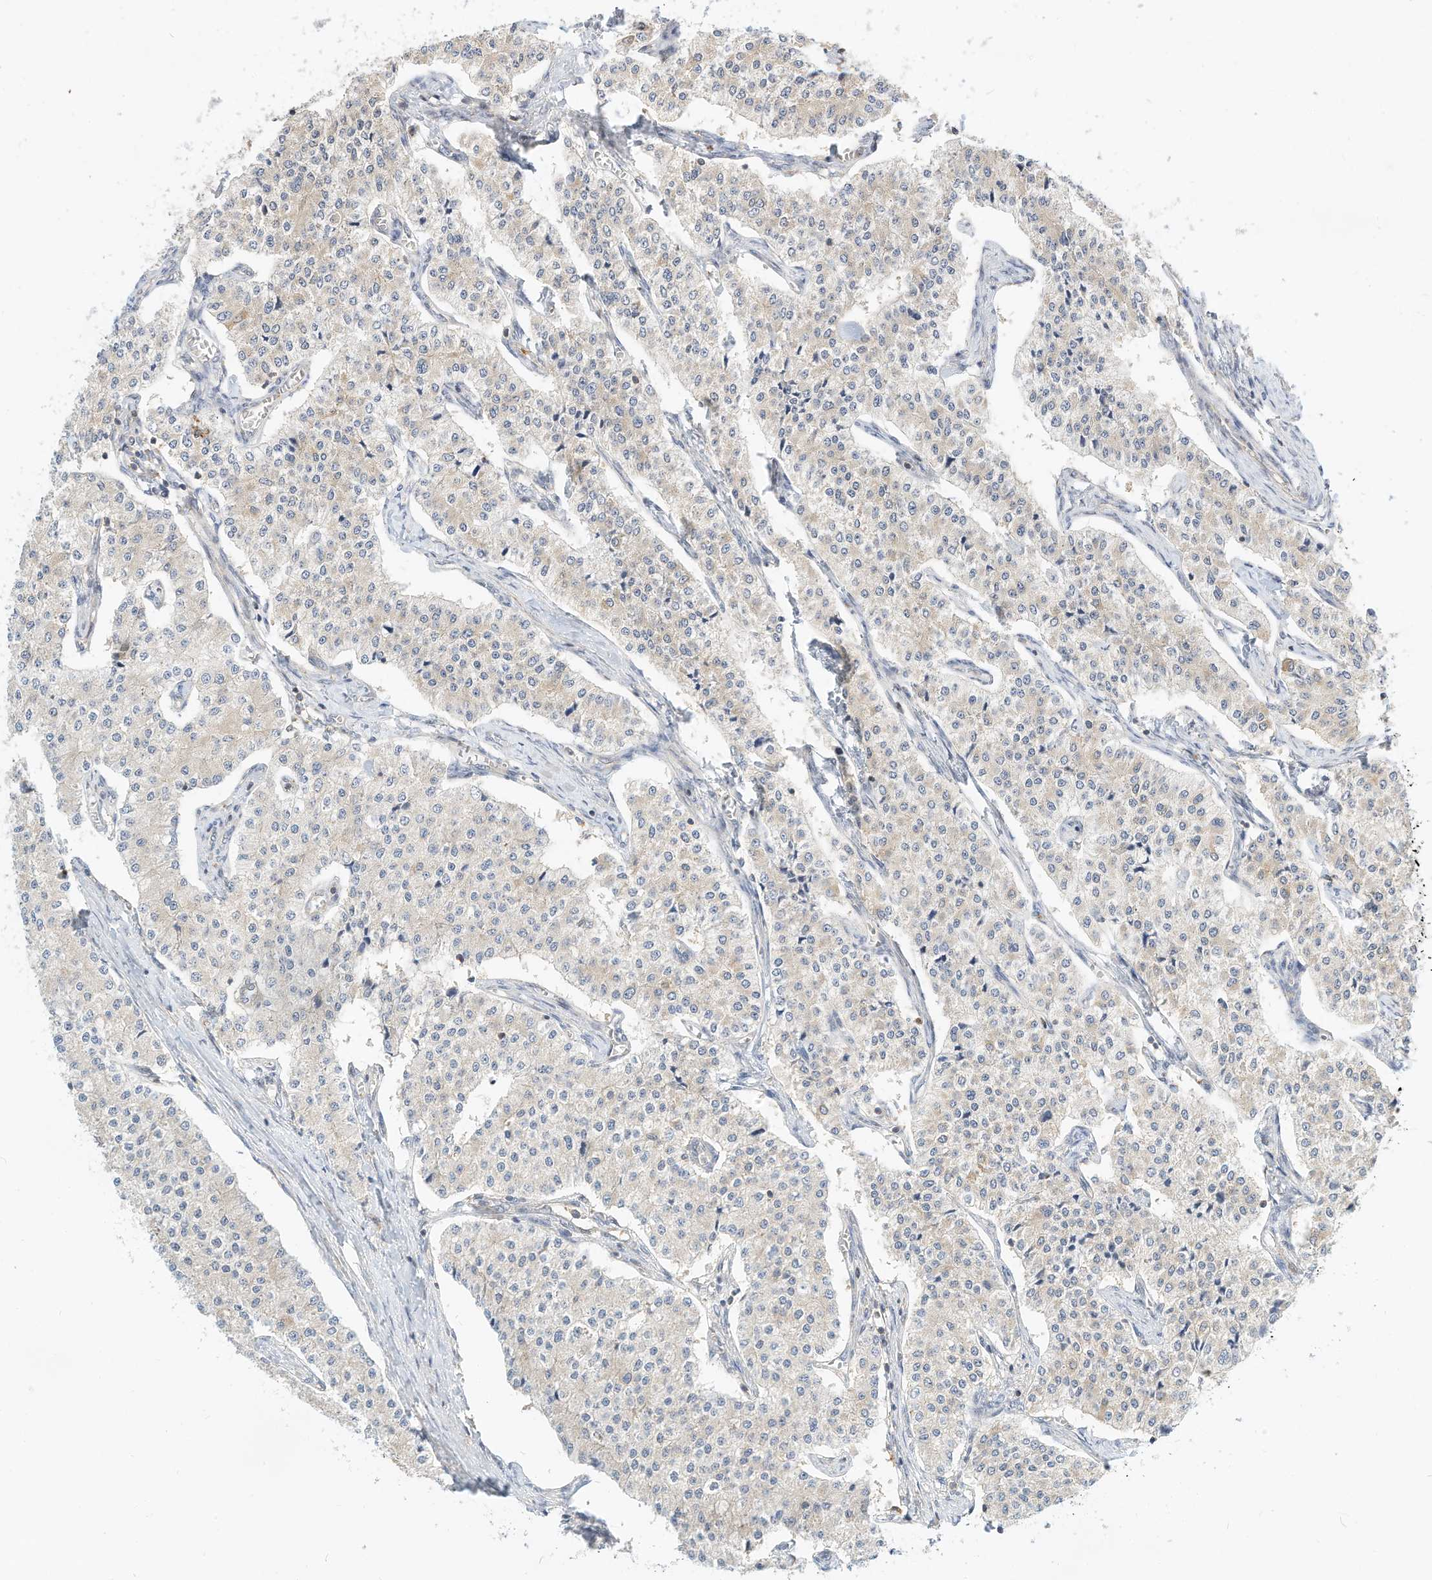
{"staining": {"intensity": "negative", "quantity": "none", "location": "none"}, "tissue": "carcinoid", "cell_type": "Tumor cells", "image_type": "cancer", "snomed": [{"axis": "morphology", "description": "Carcinoid, malignant, NOS"}, {"axis": "topography", "description": "Colon"}], "caption": "Immunohistochemistry of carcinoid (malignant) exhibits no staining in tumor cells.", "gene": "OFD1", "patient": {"sex": "female", "age": 52}}